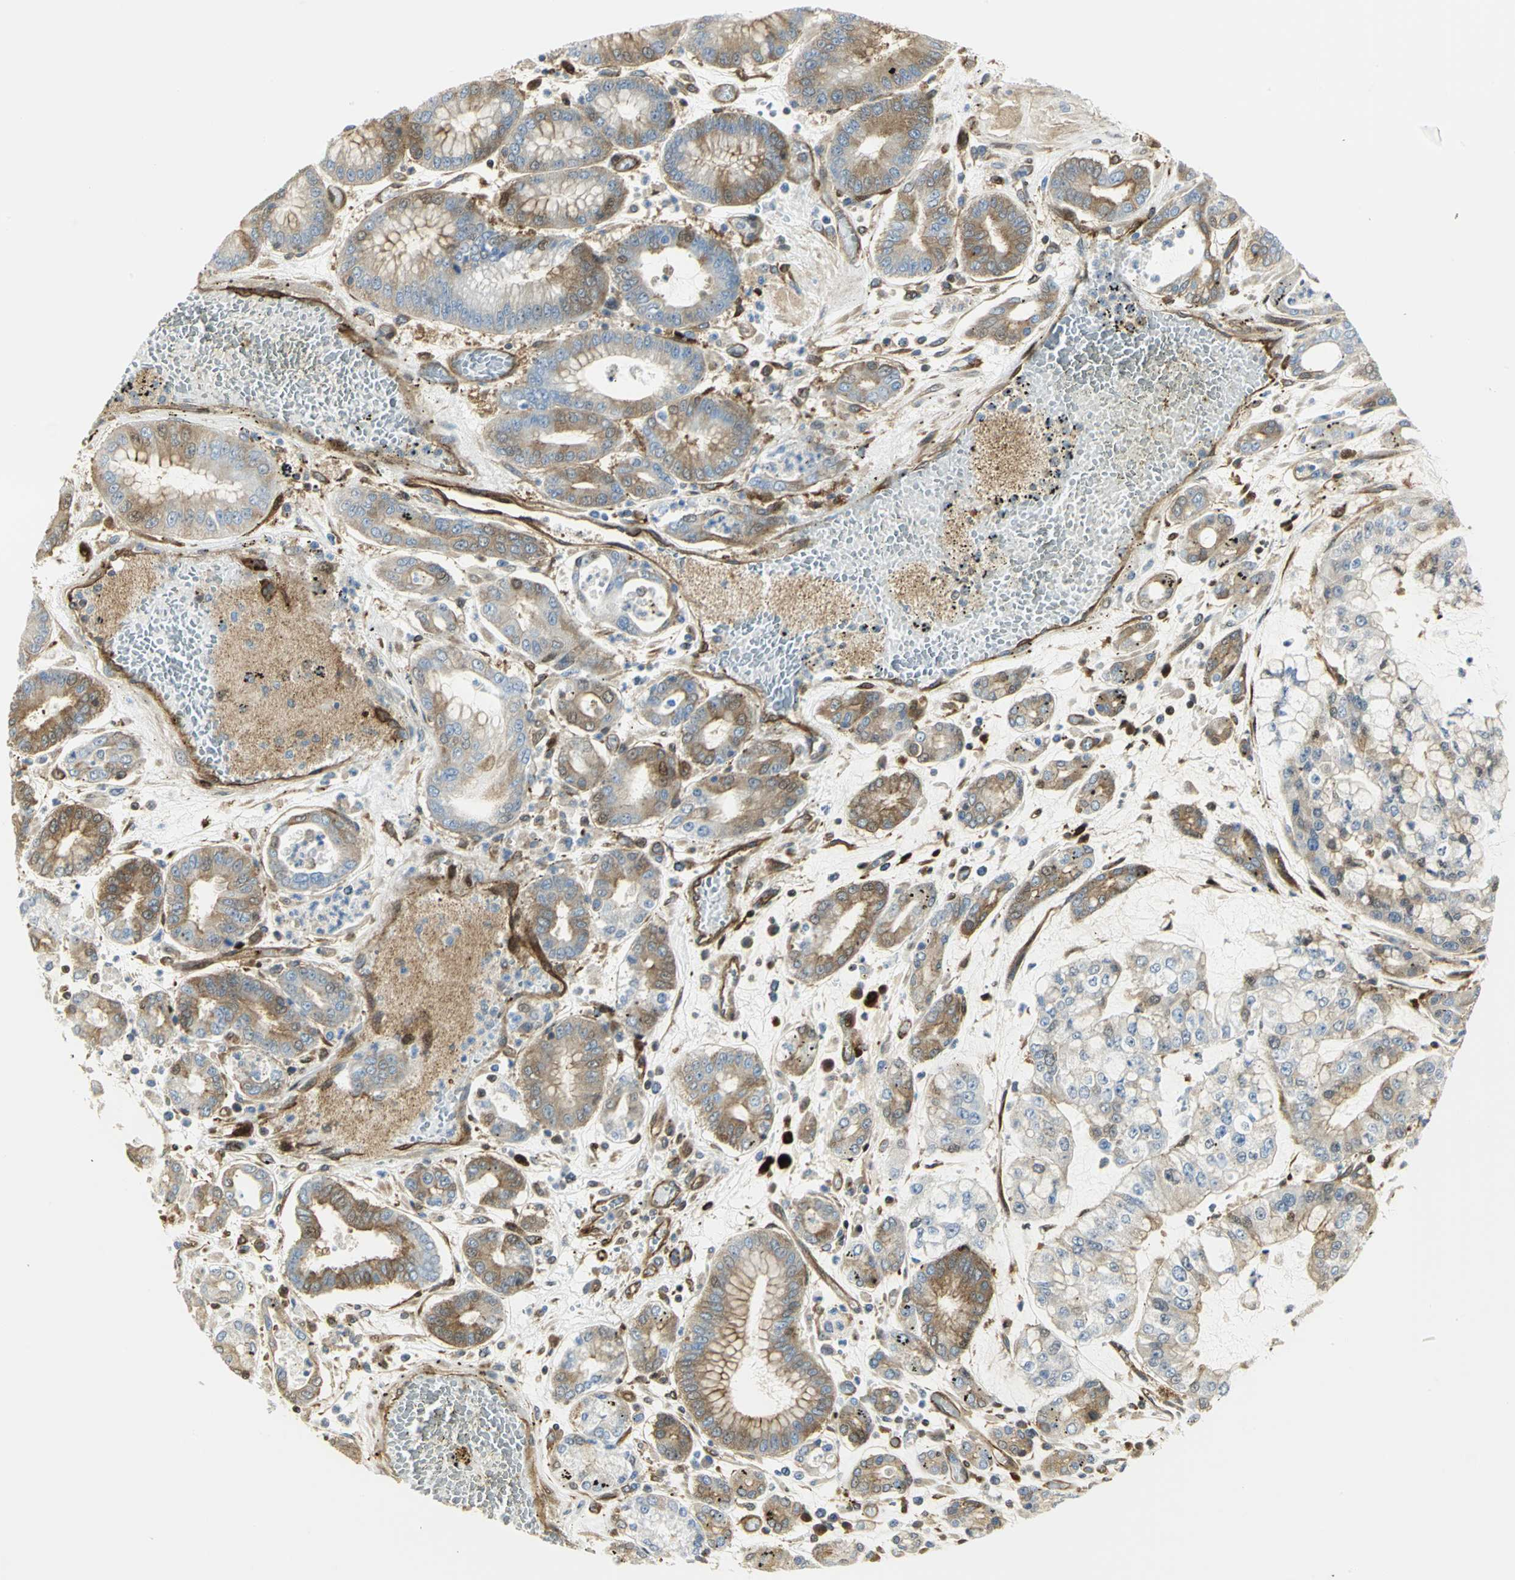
{"staining": {"intensity": "moderate", "quantity": ">75%", "location": "cytoplasmic/membranous"}, "tissue": "stomach cancer", "cell_type": "Tumor cells", "image_type": "cancer", "snomed": [{"axis": "morphology", "description": "Normal tissue, NOS"}, {"axis": "morphology", "description": "Adenocarcinoma, NOS"}, {"axis": "topography", "description": "Stomach, upper"}, {"axis": "topography", "description": "Stomach"}], "caption": "A medium amount of moderate cytoplasmic/membranous staining is appreciated in about >75% of tumor cells in adenocarcinoma (stomach) tissue.", "gene": "EEA1", "patient": {"sex": "male", "age": 76}}